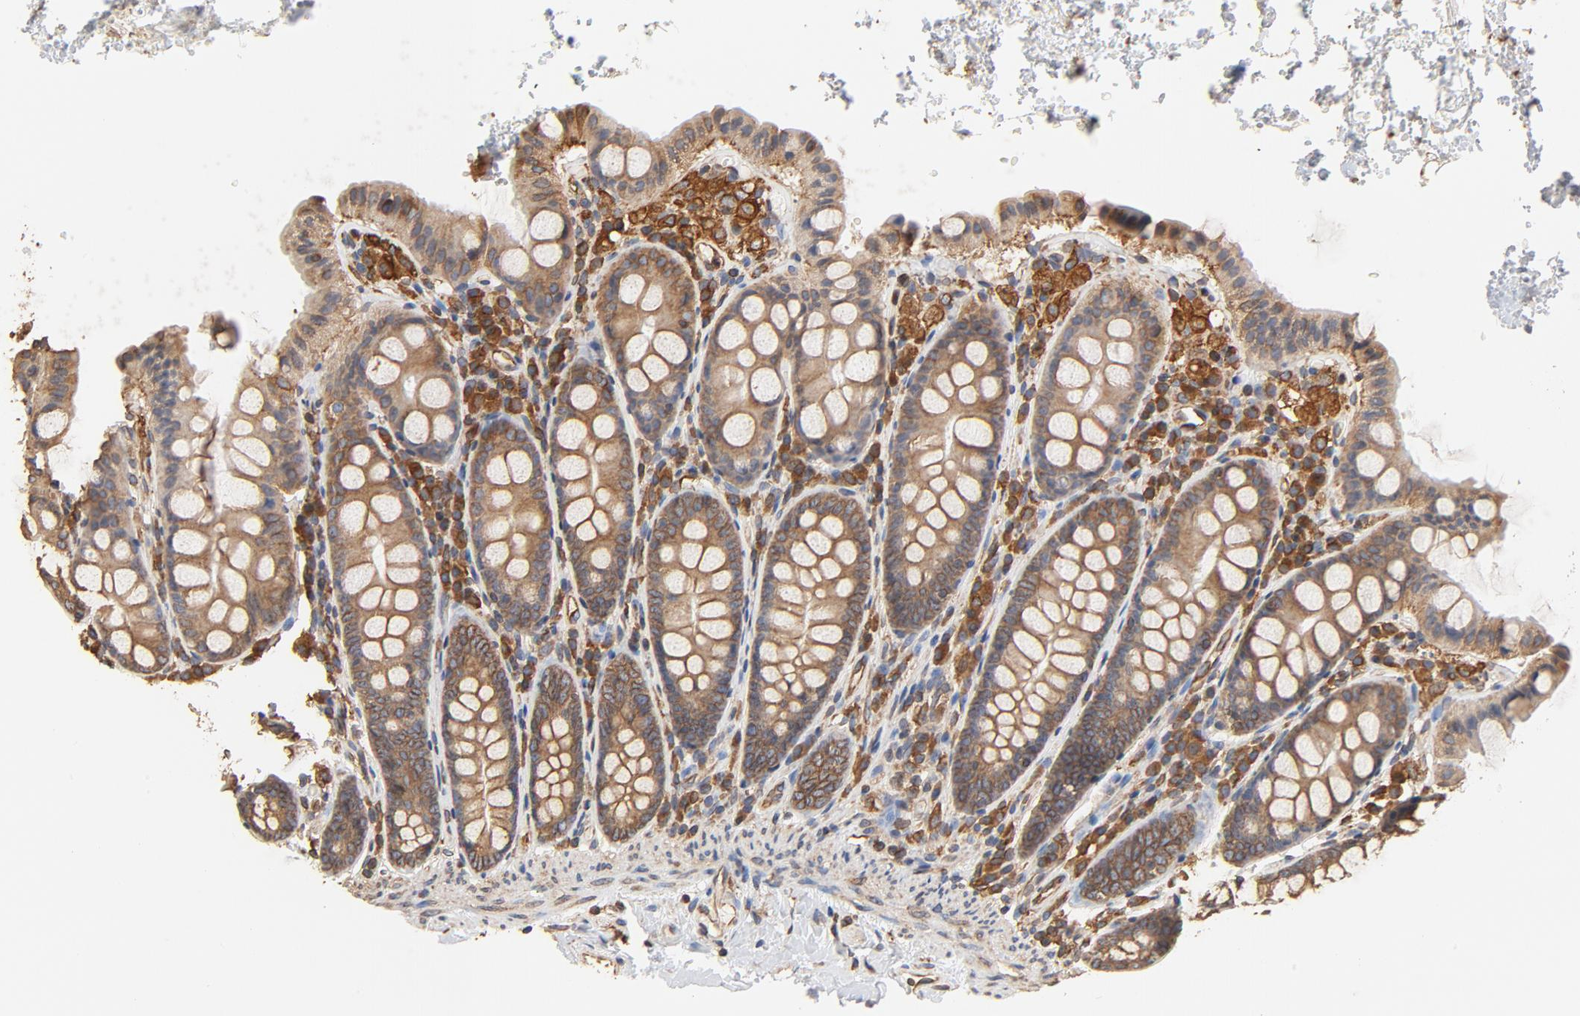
{"staining": {"intensity": "moderate", "quantity": ">75%", "location": "cytoplasmic/membranous"}, "tissue": "colon", "cell_type": "Endothelial cells", "image_type": "normal", "snomed": [{"axis": "morphology", "description": "Normal tissue, NOS"}, {"axis": "topography", "description": "Colon"}], "caption": "Immunohistochemistry (DAB (3,3'-diaminobenzidine)) staining of unremarkable human colon demonstrates moderate cytoplasmic/membranous protein positivity in about >75% of endothelial cells. The staining is performed using DAB (3,3'-diaminobenzidine) brown chromogen to label protein expression. The nuclei are counter-stained blue using hematoxylin.", "gene": "BCAP31", "patient": {"sex": "female", "age": 61}}